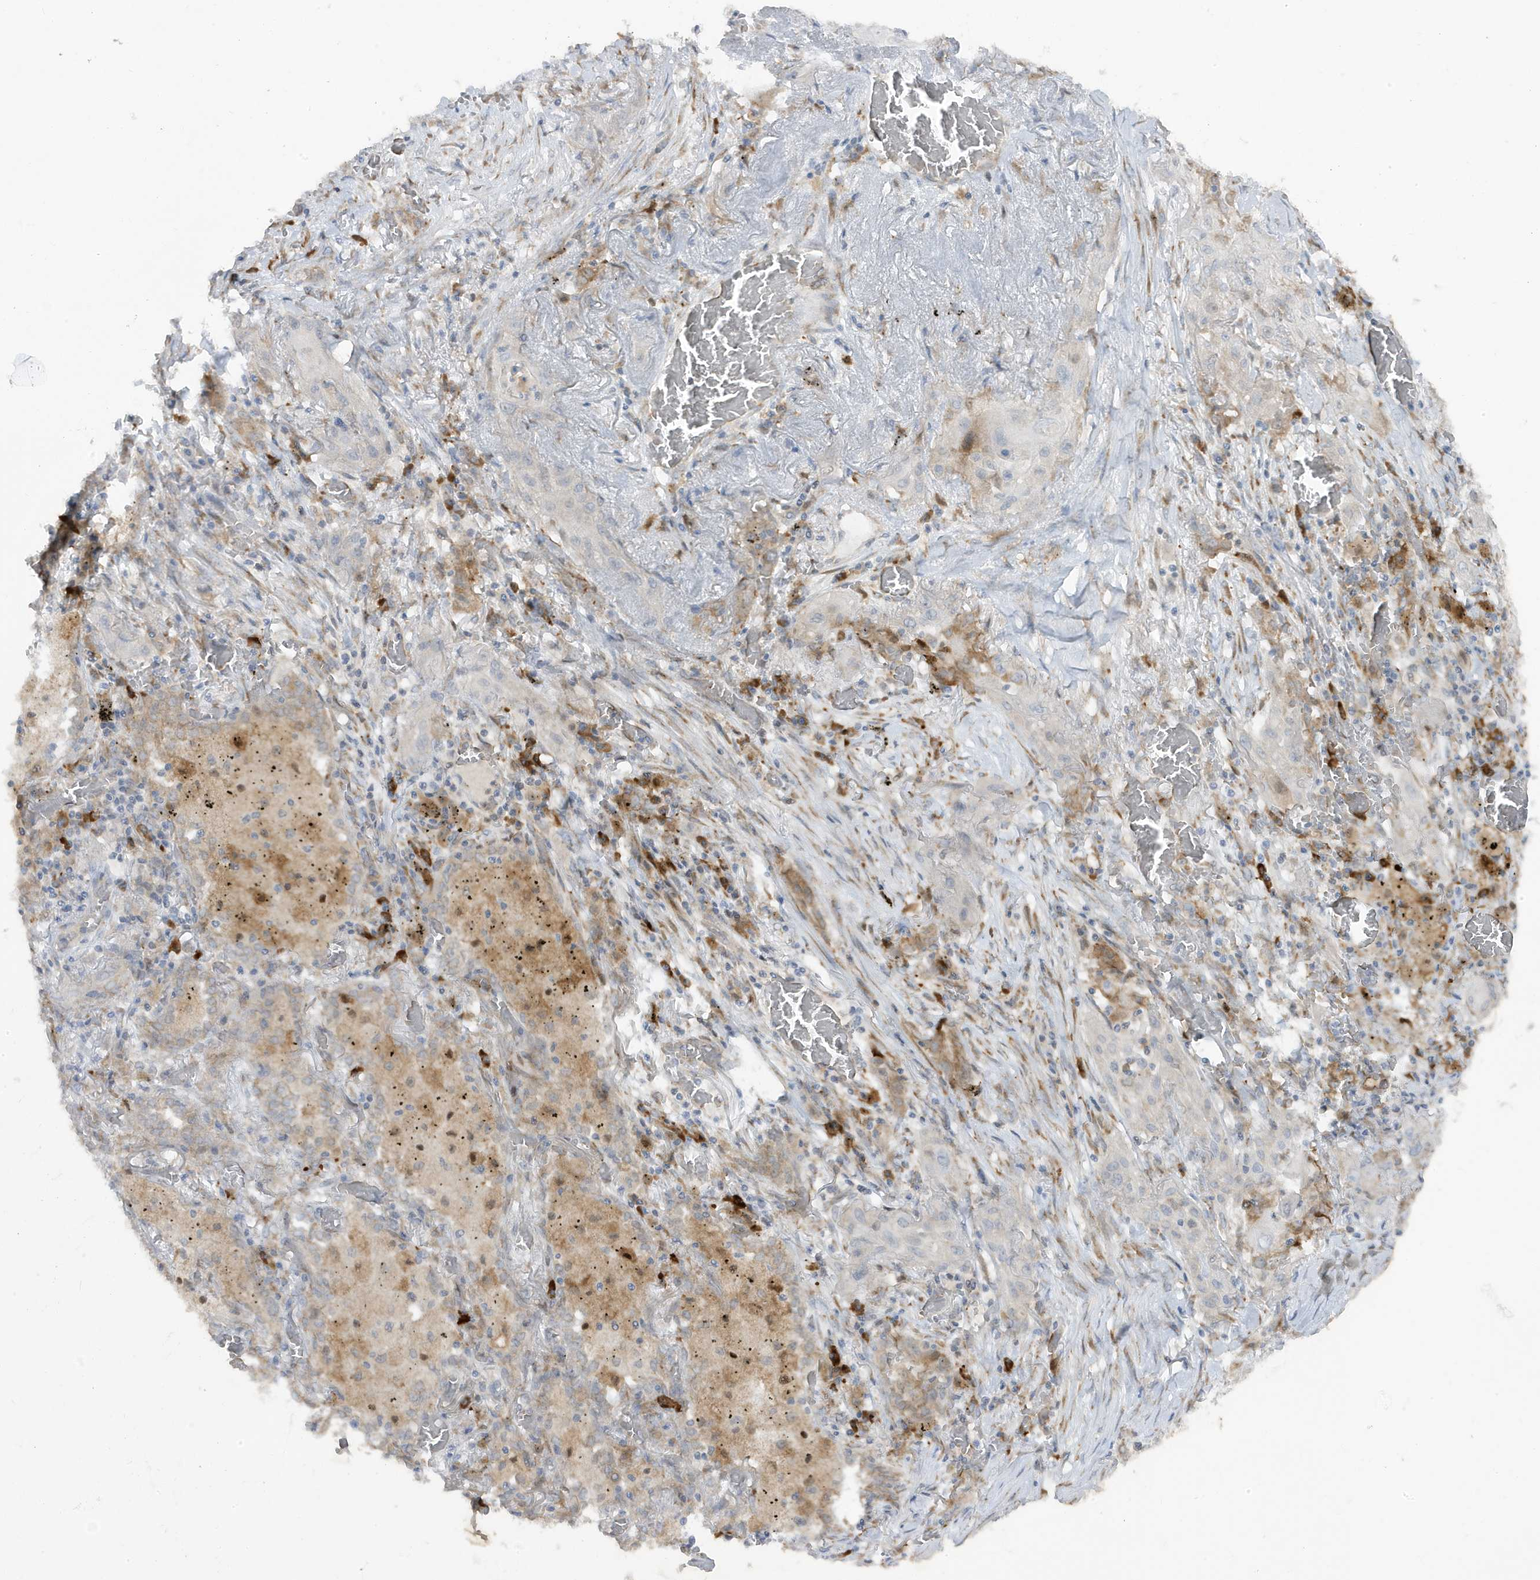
{"staining": {"intensity": "negative", "quantity": "none", "location": "none"}, "tissue": "lung cancer", "cell_type": "Tumor cells", "image_type": "cancer", "snomed": [{"axis": "morphology", "description": "Squamous cell carcinoma, NOS"}, {"axis": "topography", "description": "Lung"}], "caption": "There is no significant staining in tumor cells of lung cancer (squamous cell carcinoma). Brightfield microscopy of immunohistochemistry (IHC) stained with DAB (3,3'-diaminobenzidine) (brown) and hematoxylin (blue), captured at high magnification.", "gene": "ZNF654", "patient": {"sex": "female", "age": 47}}